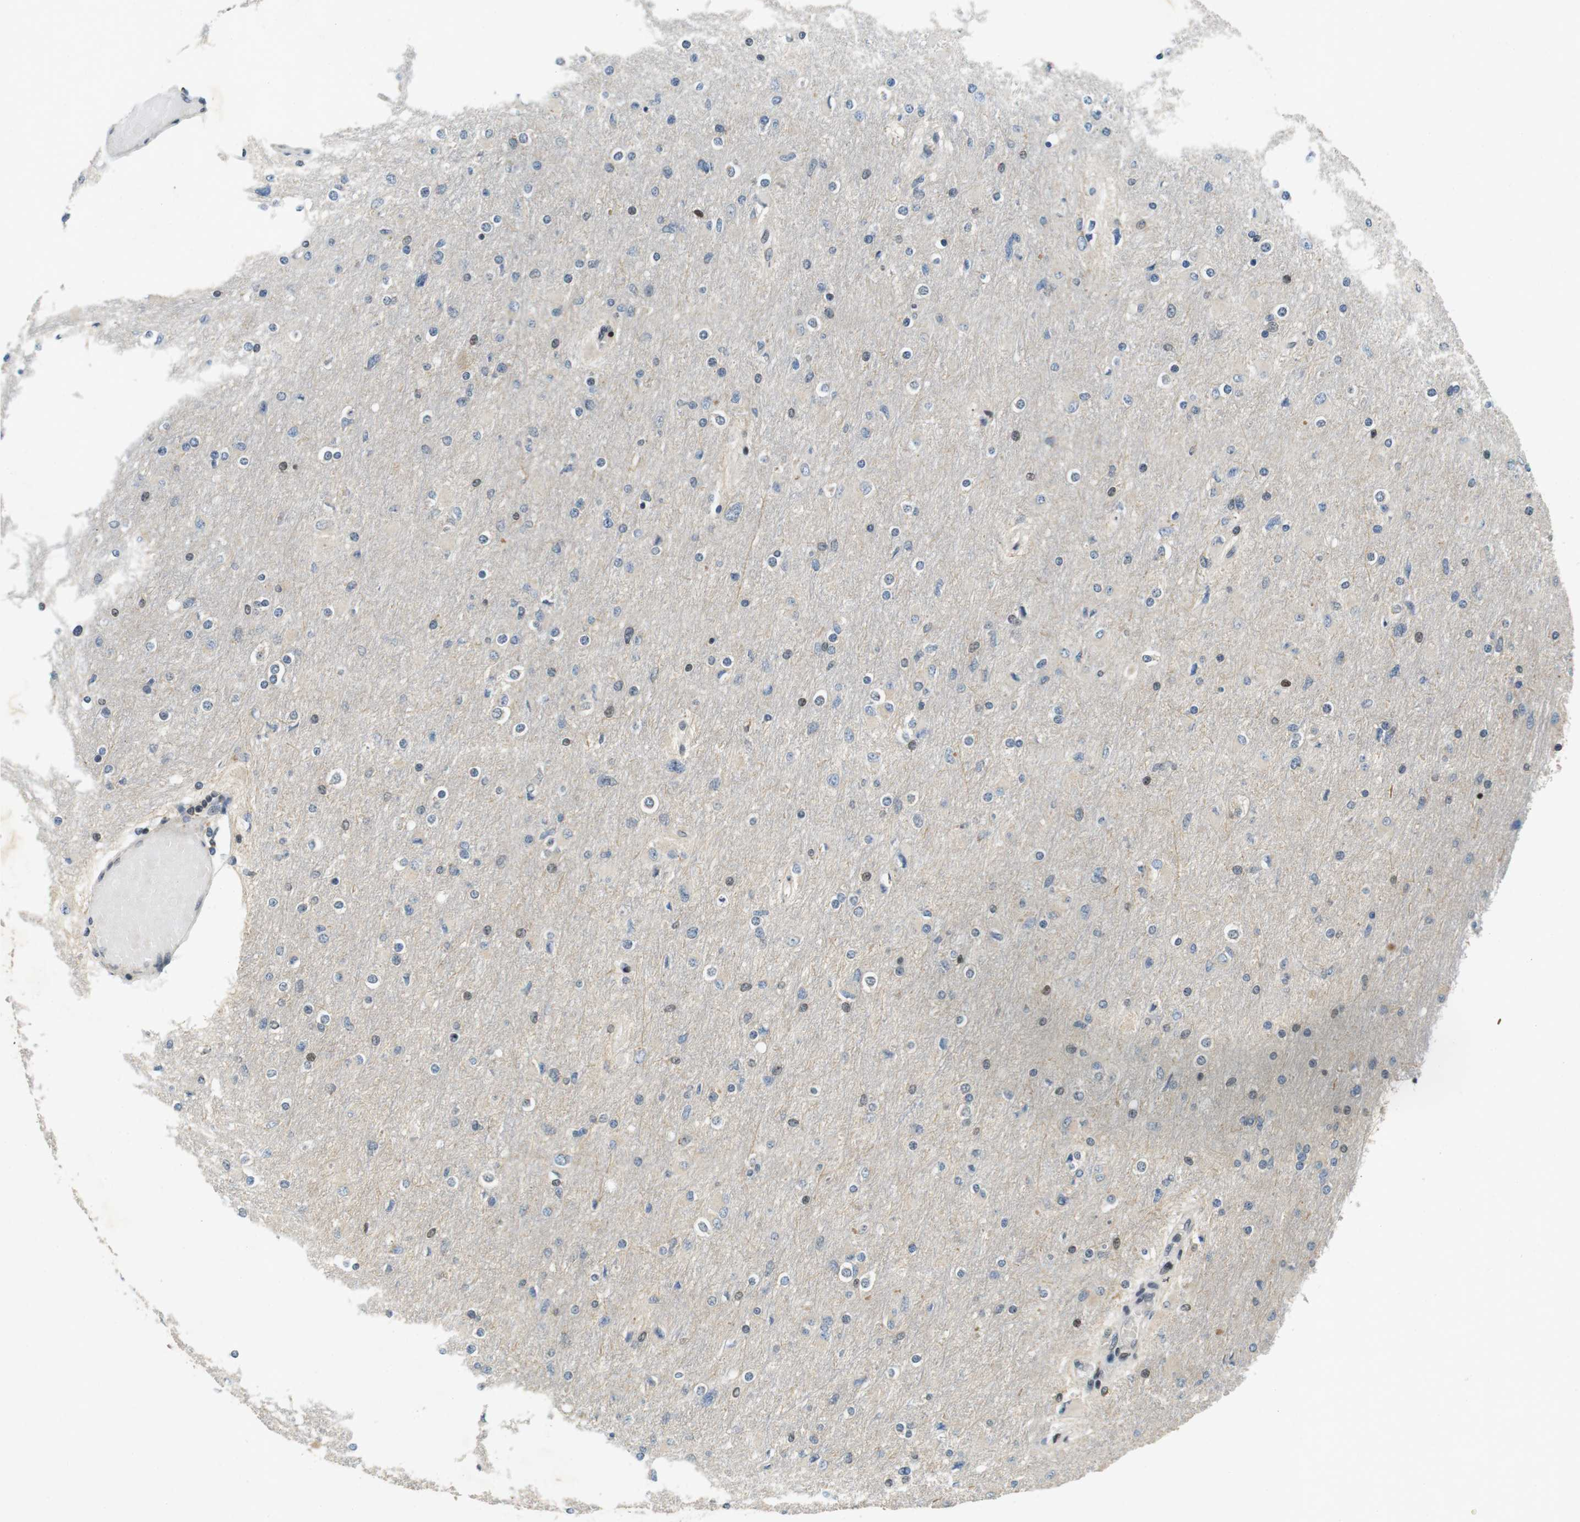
{"staining": {"intensity": "weak", "quantity": "<25%", "location": "nuclear"}, "tissue": "glioma", "cell_type": "Tumor cells", "image_type": "cancer", "snomed": [{"axis": "morphology", "description": "Glioma, malignant, High grade"}, {"axis": "topography", "description": "Cerebral cortex"}], "caption": "Tumor cells show no significant positivity in glioma. (DAB (3,3'-diaminobenzidine) IHC, high magnification).", "gene": "BRD4", "patient": {"sex": "female", "age": 36}}